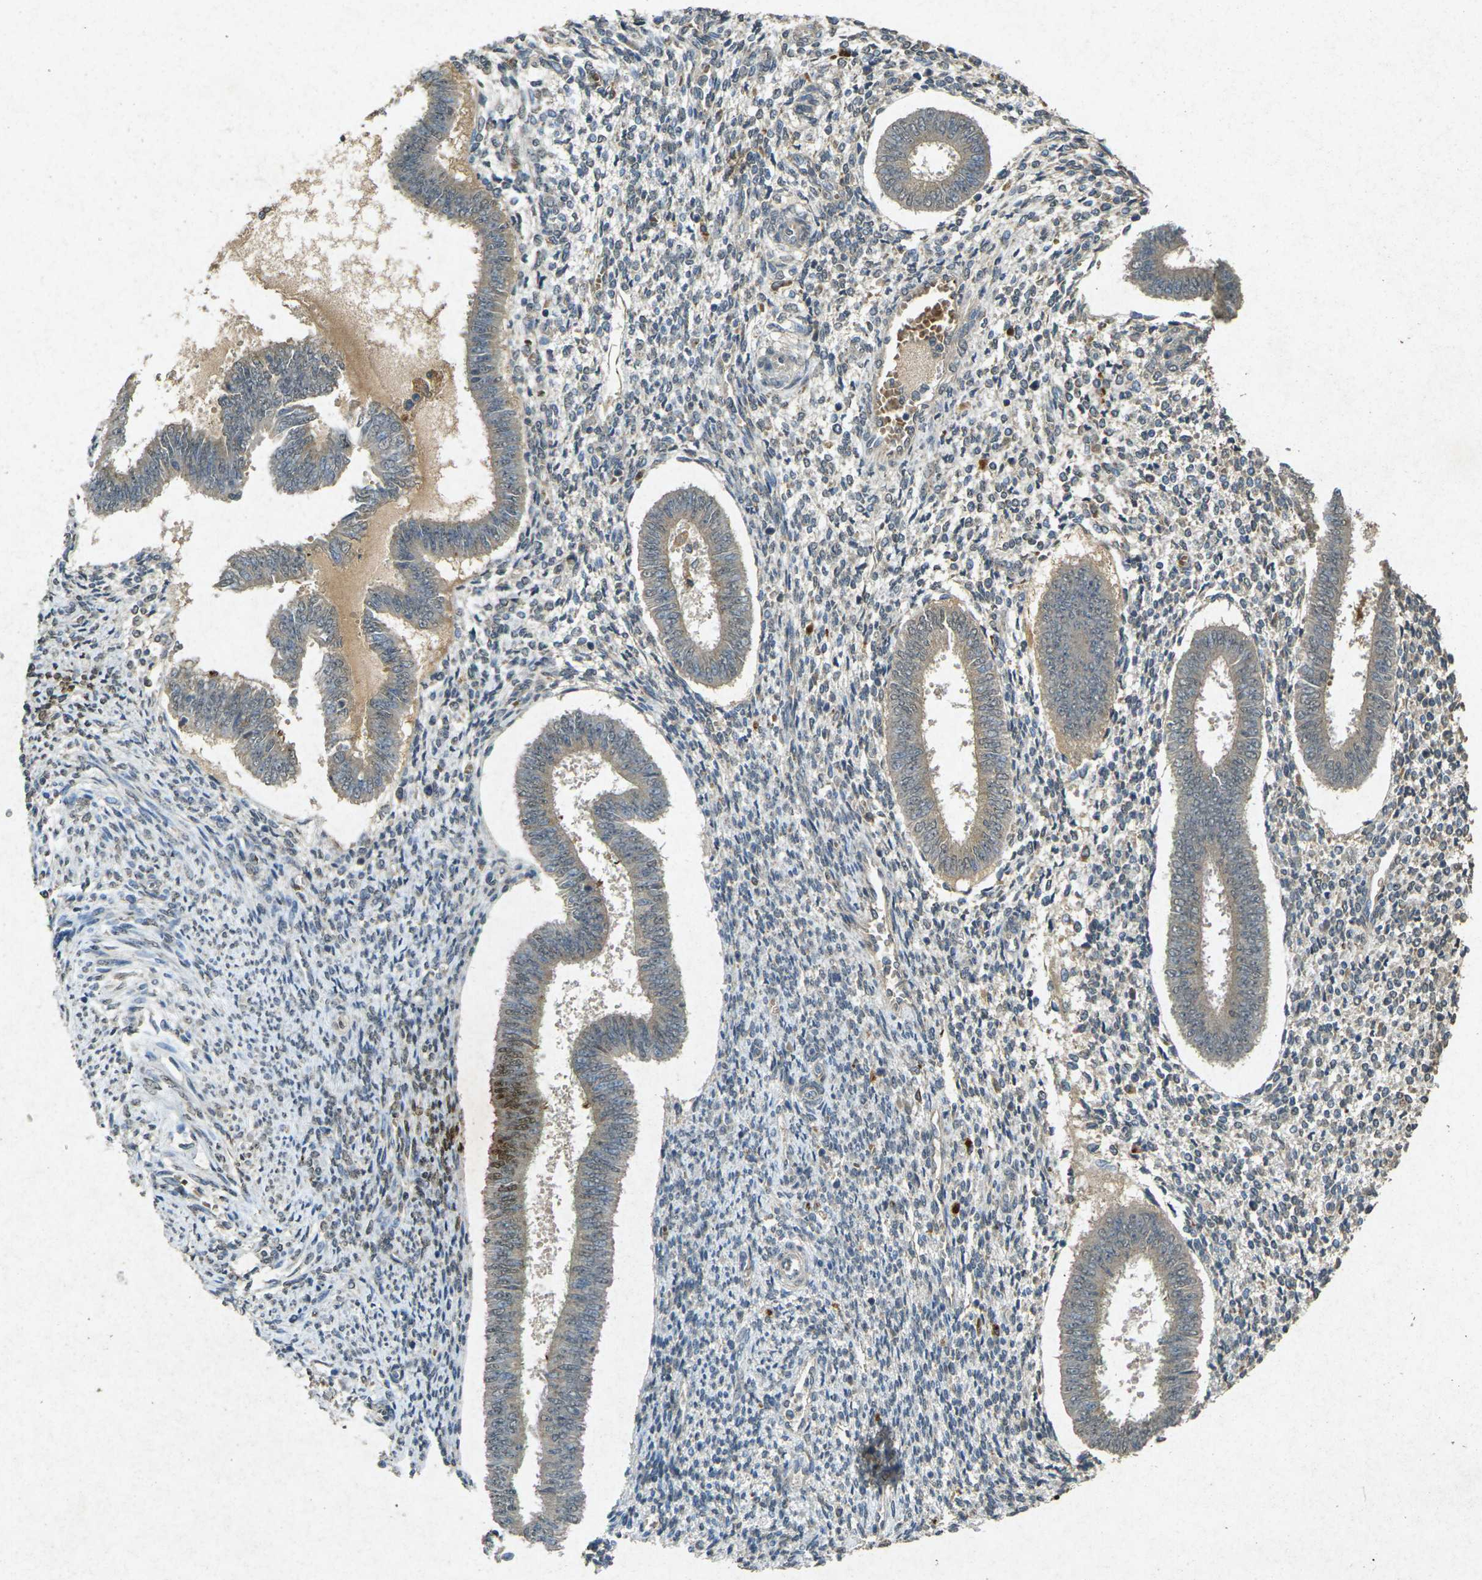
{"staining": {"intensity": "moderate", "quantity": "<25%", "location": "cytoplasmic/membranous"}, "tissue": "endometrium", "cell_type": "Cells in endometrial stroma", "image_type": "normal", "snomed": [{"axis": "morphology", "description": "Normal tissue, NOS"}, {"axis": "topography", "description": "Endometrium"}], "caption": "Brown immunohistochemical staining in benign human endometrium exhibits moderate cytoplasmic/membranous expression in approximately <25% of cells in endometrial stroma.", "gene": "RGMA", "patient": {"sex": "female", "age": 35}}